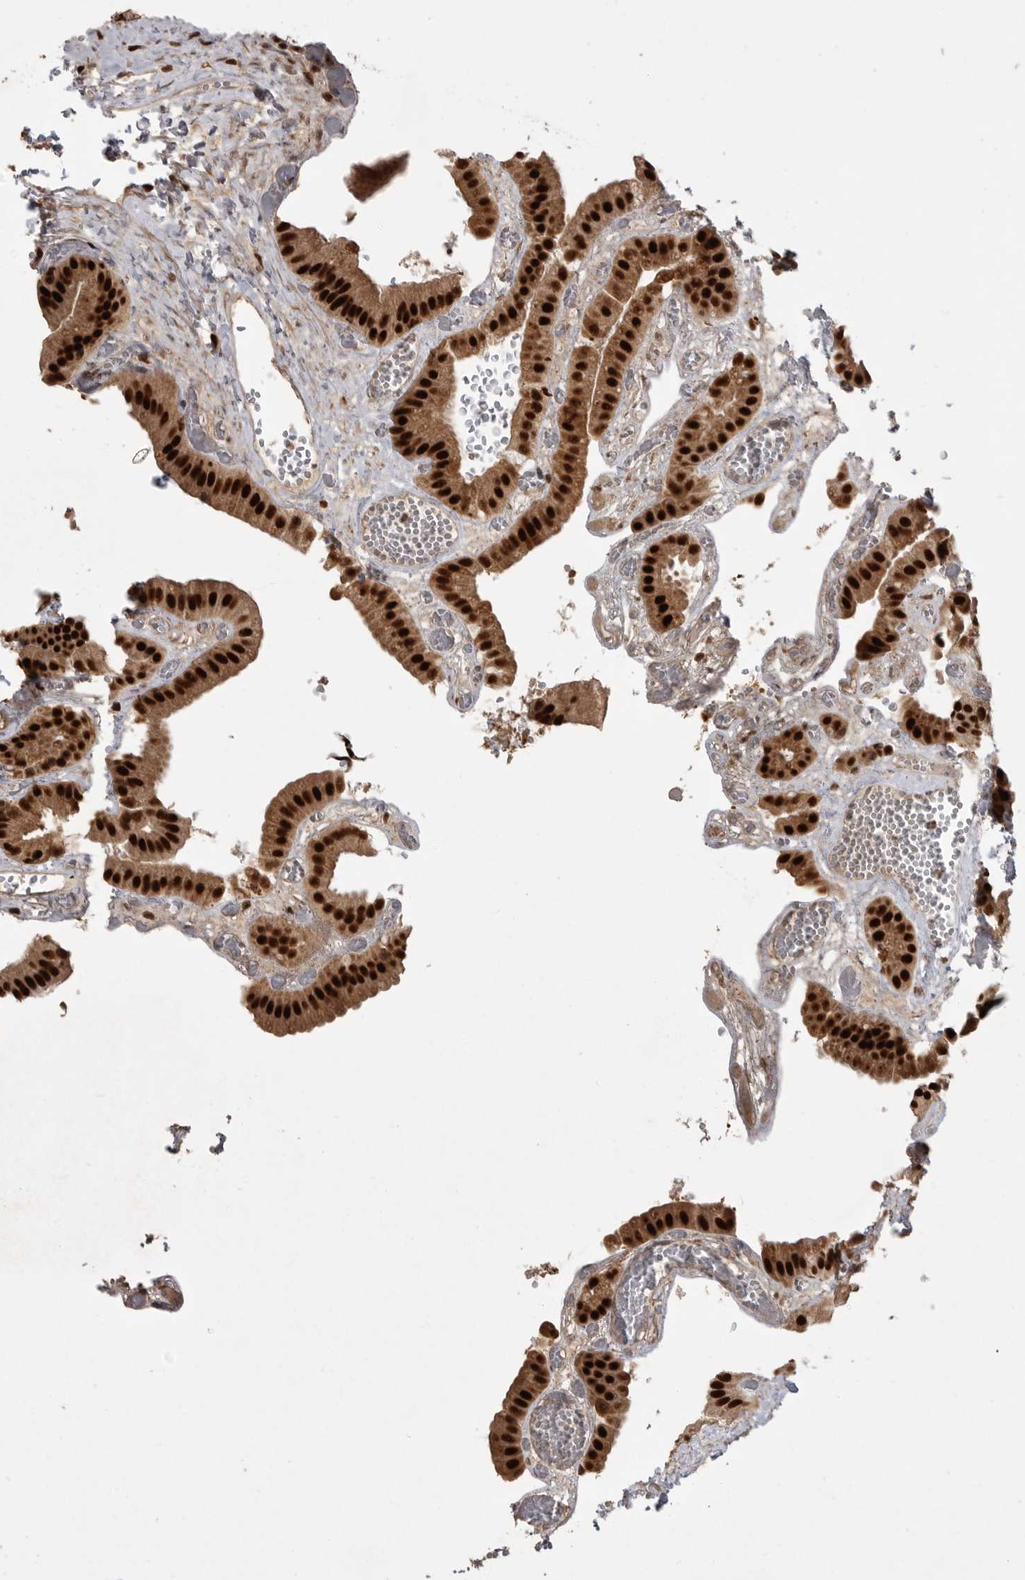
{"staining": {"intensity": "strong", "quantity": ">75%", "location": "nuclear"}, "tissue": "gallbladder", "cell_type": "Glandular cells", "image_type": "normal", "snomed": [{"axis": "morphology", "description": "Normal tissue, NOS"}, {"axis": "topography", "description": "Gallbladder"}], "caption": "Immunohistochemical staining of normal human gallbladder exhibits high levels of strong nuclear staining in approximately >75% of glandular cells. (IHC, brightfield microscopy, high magnification).", "gene": "PPP1R8", "patient": {"sex": "female", "age": 64}}